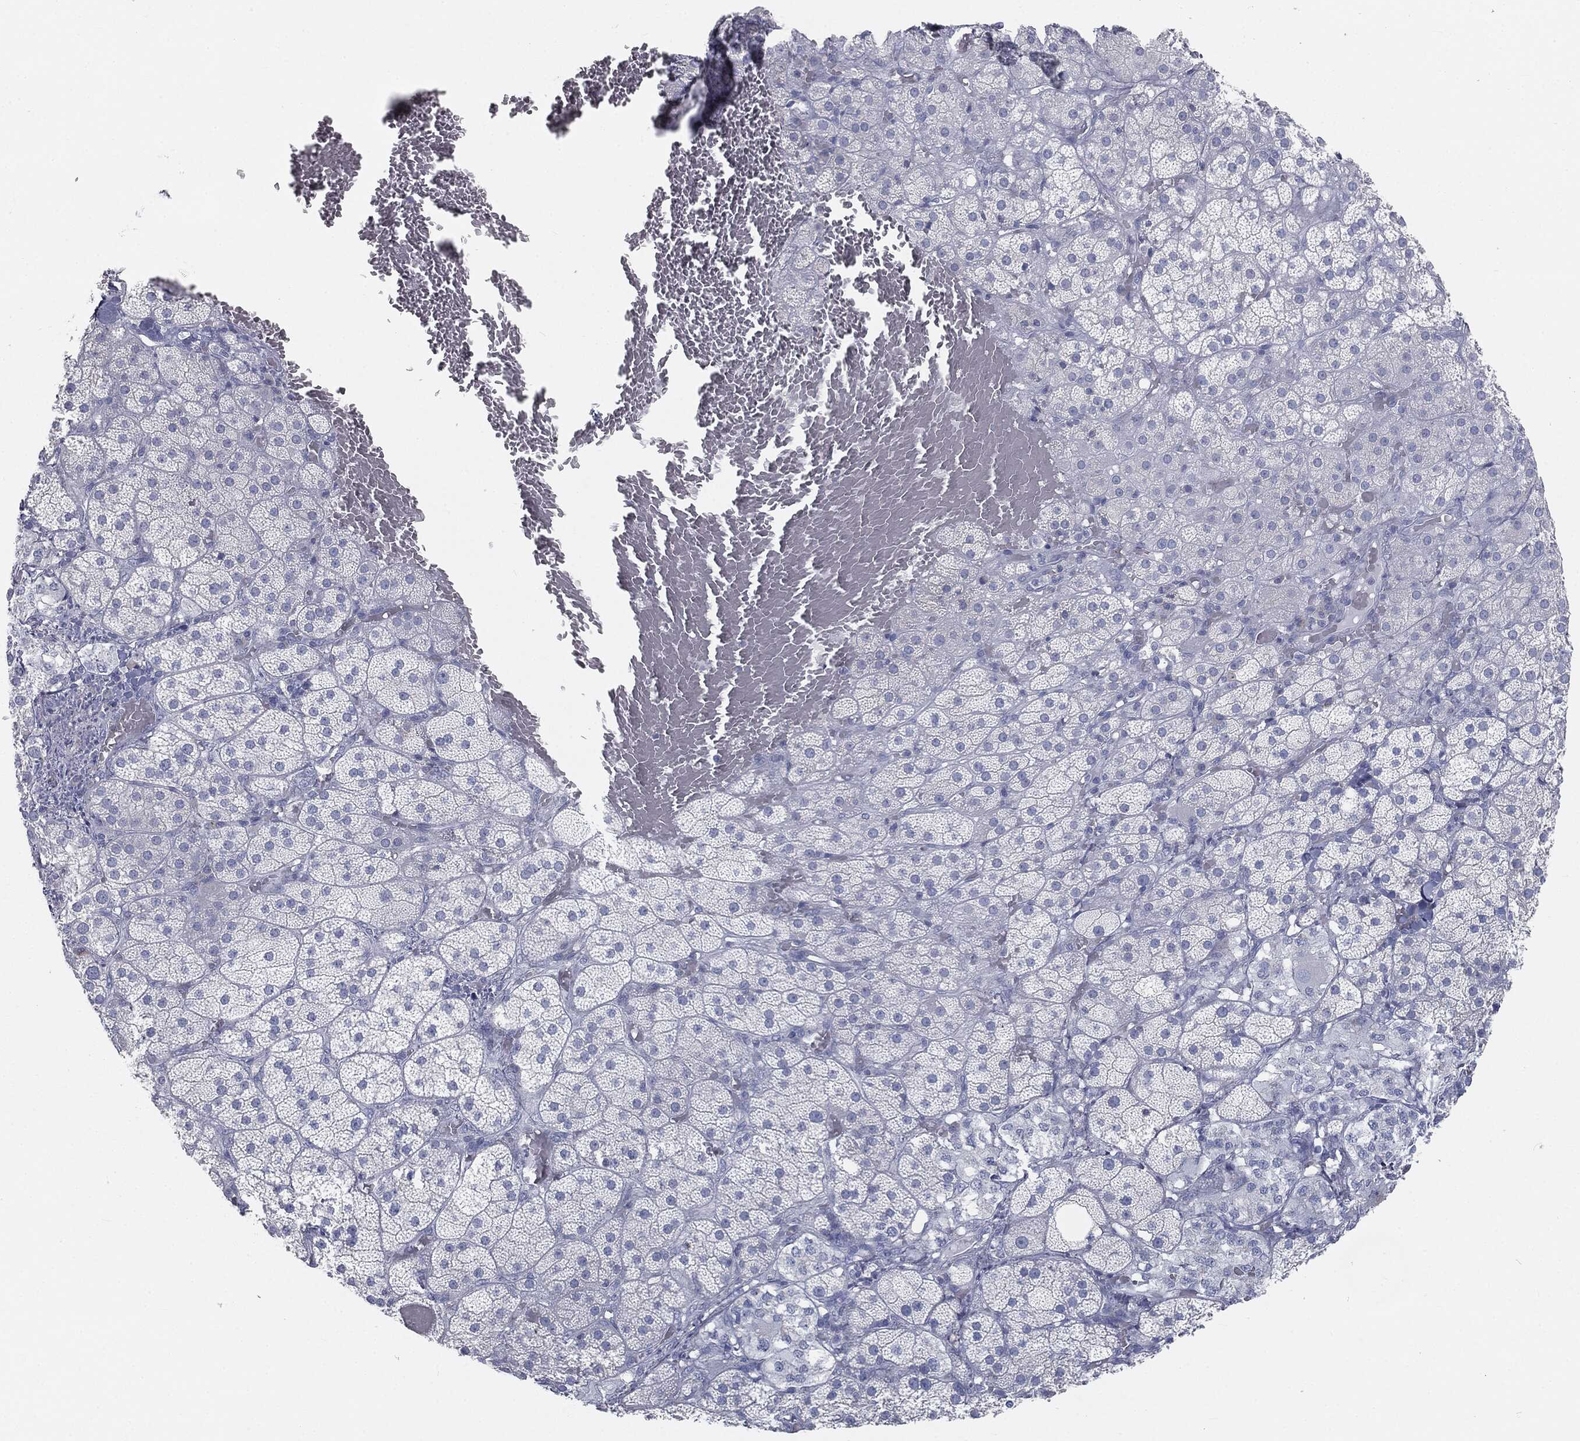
{"staining": {"intensity": "negative", "quantity": "none", "location": "none"}, "tissue": "adrenal gland", "cell_type": "Glandular cells", "image_type": "normal", "snomed": [{"axis": "morphology", "description": "Normal tissue, NOS"}, {"axis": "topography", "description": "Adrenal gland"}], "caption": "Protein analysis of benign adrenal gland shows no significant expression in glandular cells.", "gene": "CAV3", "patient": {"sex": "male", "age": 57}}